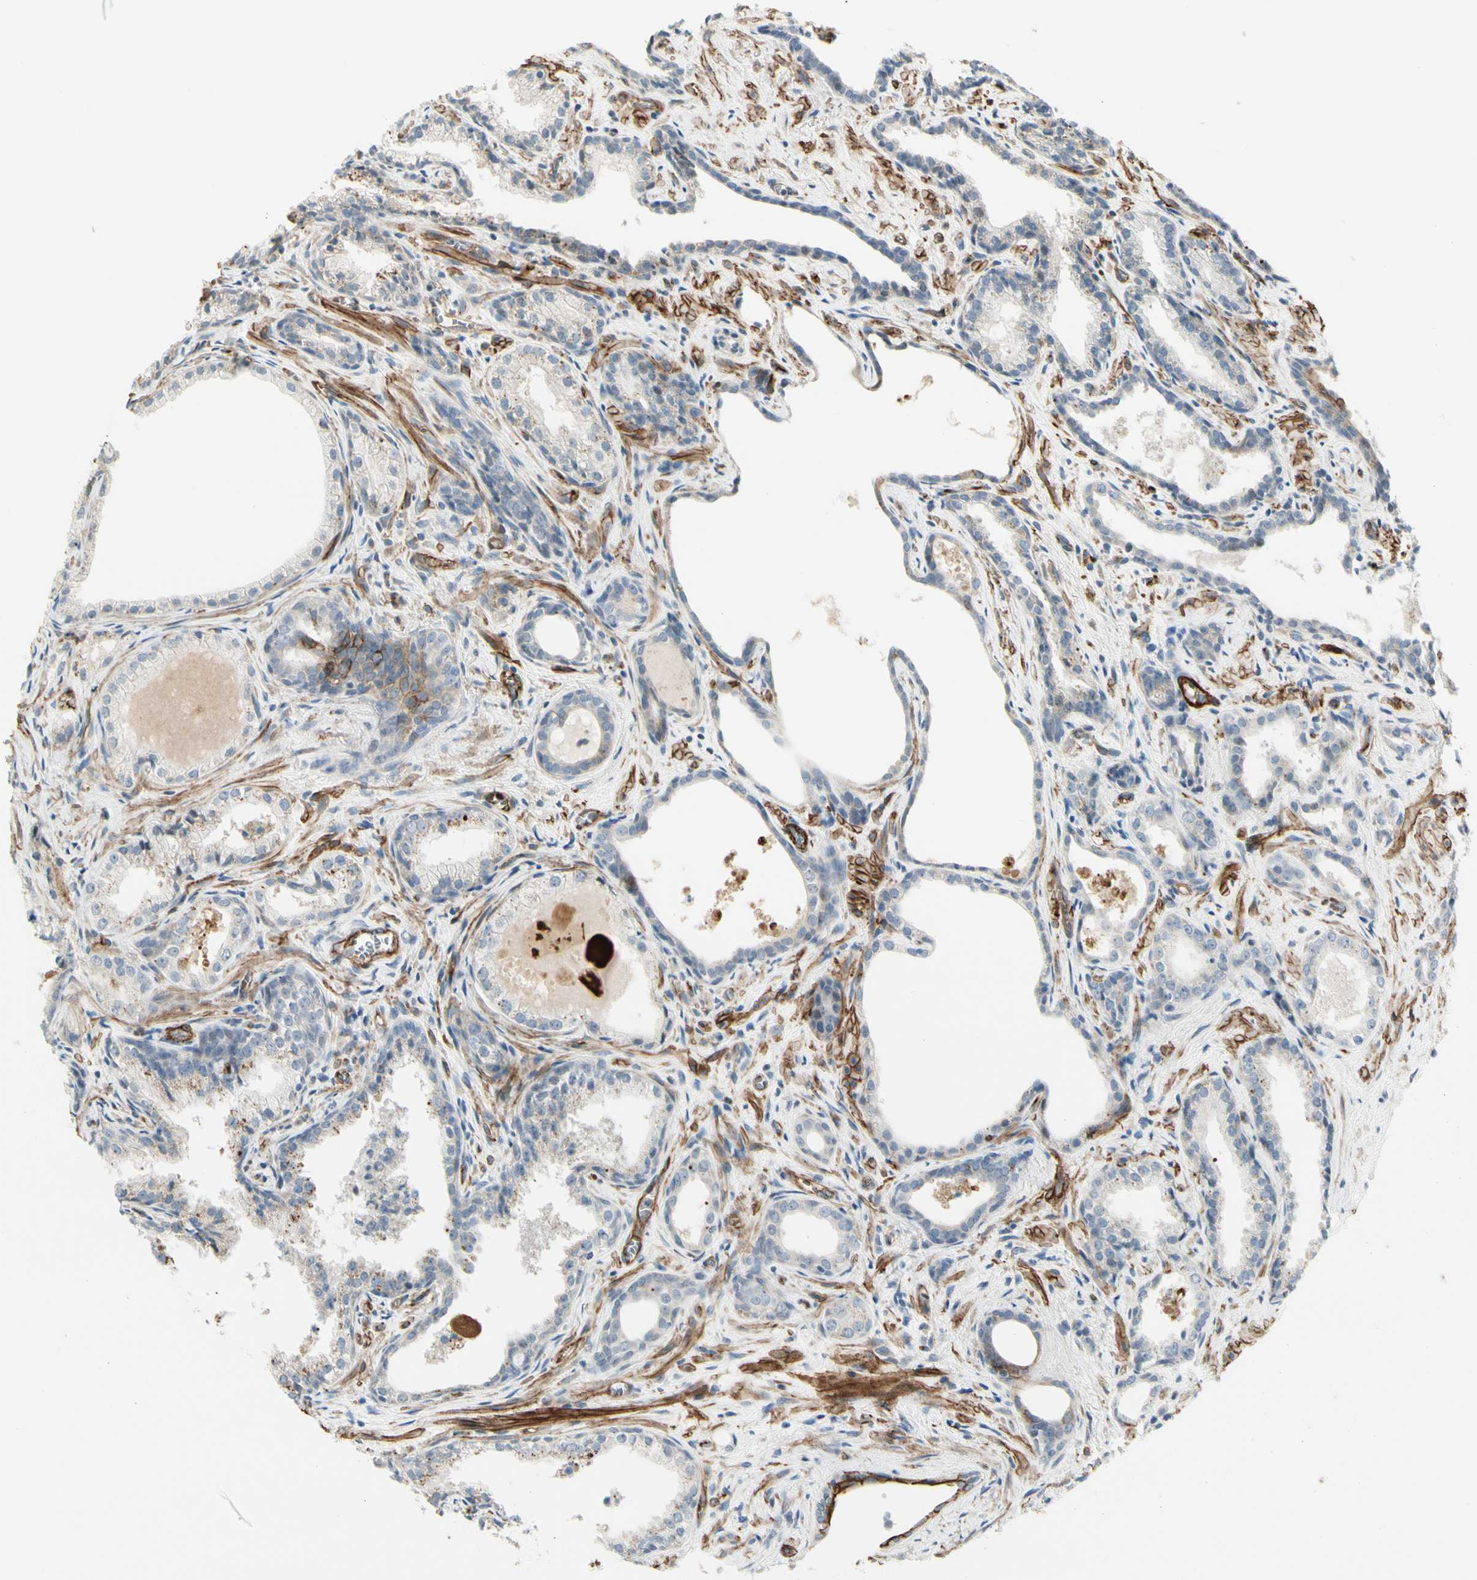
{"staining": {"intensity": "negative", "quantity": "none", "location": "none"}, "tissue": "prostate cancer", "cell_type": "Tumor cells", "image_type": "cancer", "snomed": [{"axis": "morphology", "description": "Adenocarcinoma, Low grade"}, {"axis": "topography", "description": "Prostate"}], "caption": "Immunohistochemistry (IHC) of human prostate cancer shows no staining in tumor cells. (Stains: DAB IHC with hematoxylin counter stain, Microscopy: brightfield microscopy at high magnification).", "gene": "MCAM", "patient": {"sex": "male", "age": 60}}